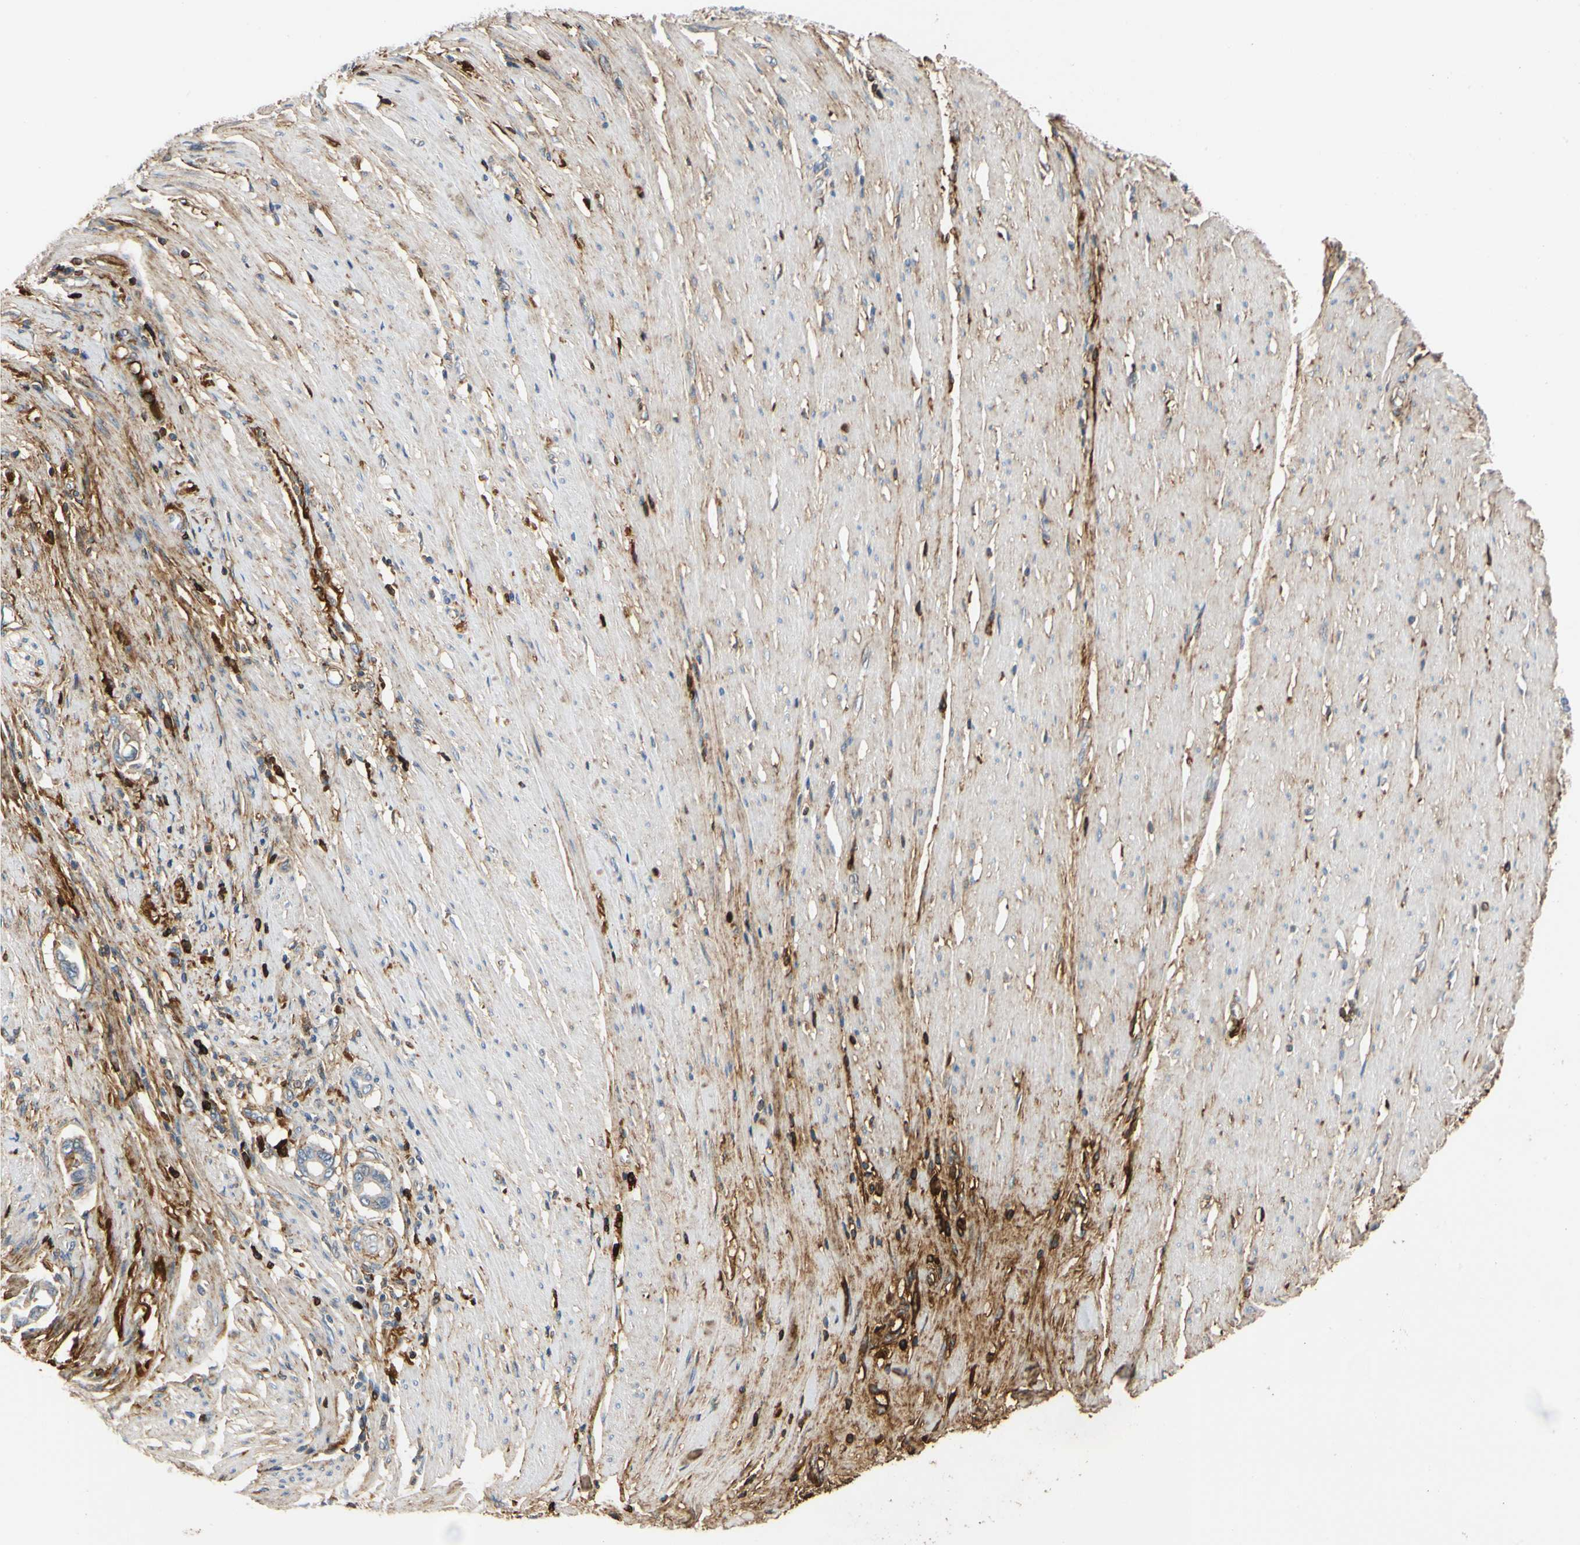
{"staining": {"intensity": "weak", "quantity": ">75%", "location": "cytoplasmic/membranous"}, "tissue": "pancreatic cancer", "cell_type": "Tumor cells", "image_type": "cancer", "snomed": [{"axis": "morphology", "description": "Adenocarcinoma, NOS"}, {"axis": "topography", "description": "Pancreas"}], "caption": "Adenocarcinoma (pancreatic) stained with IHC shows weak cytoplasmic/membranous positivity in approximately >75% of tumor cells.", "gene": "FGB", "patient": {"sex": "female", "age": 57}}